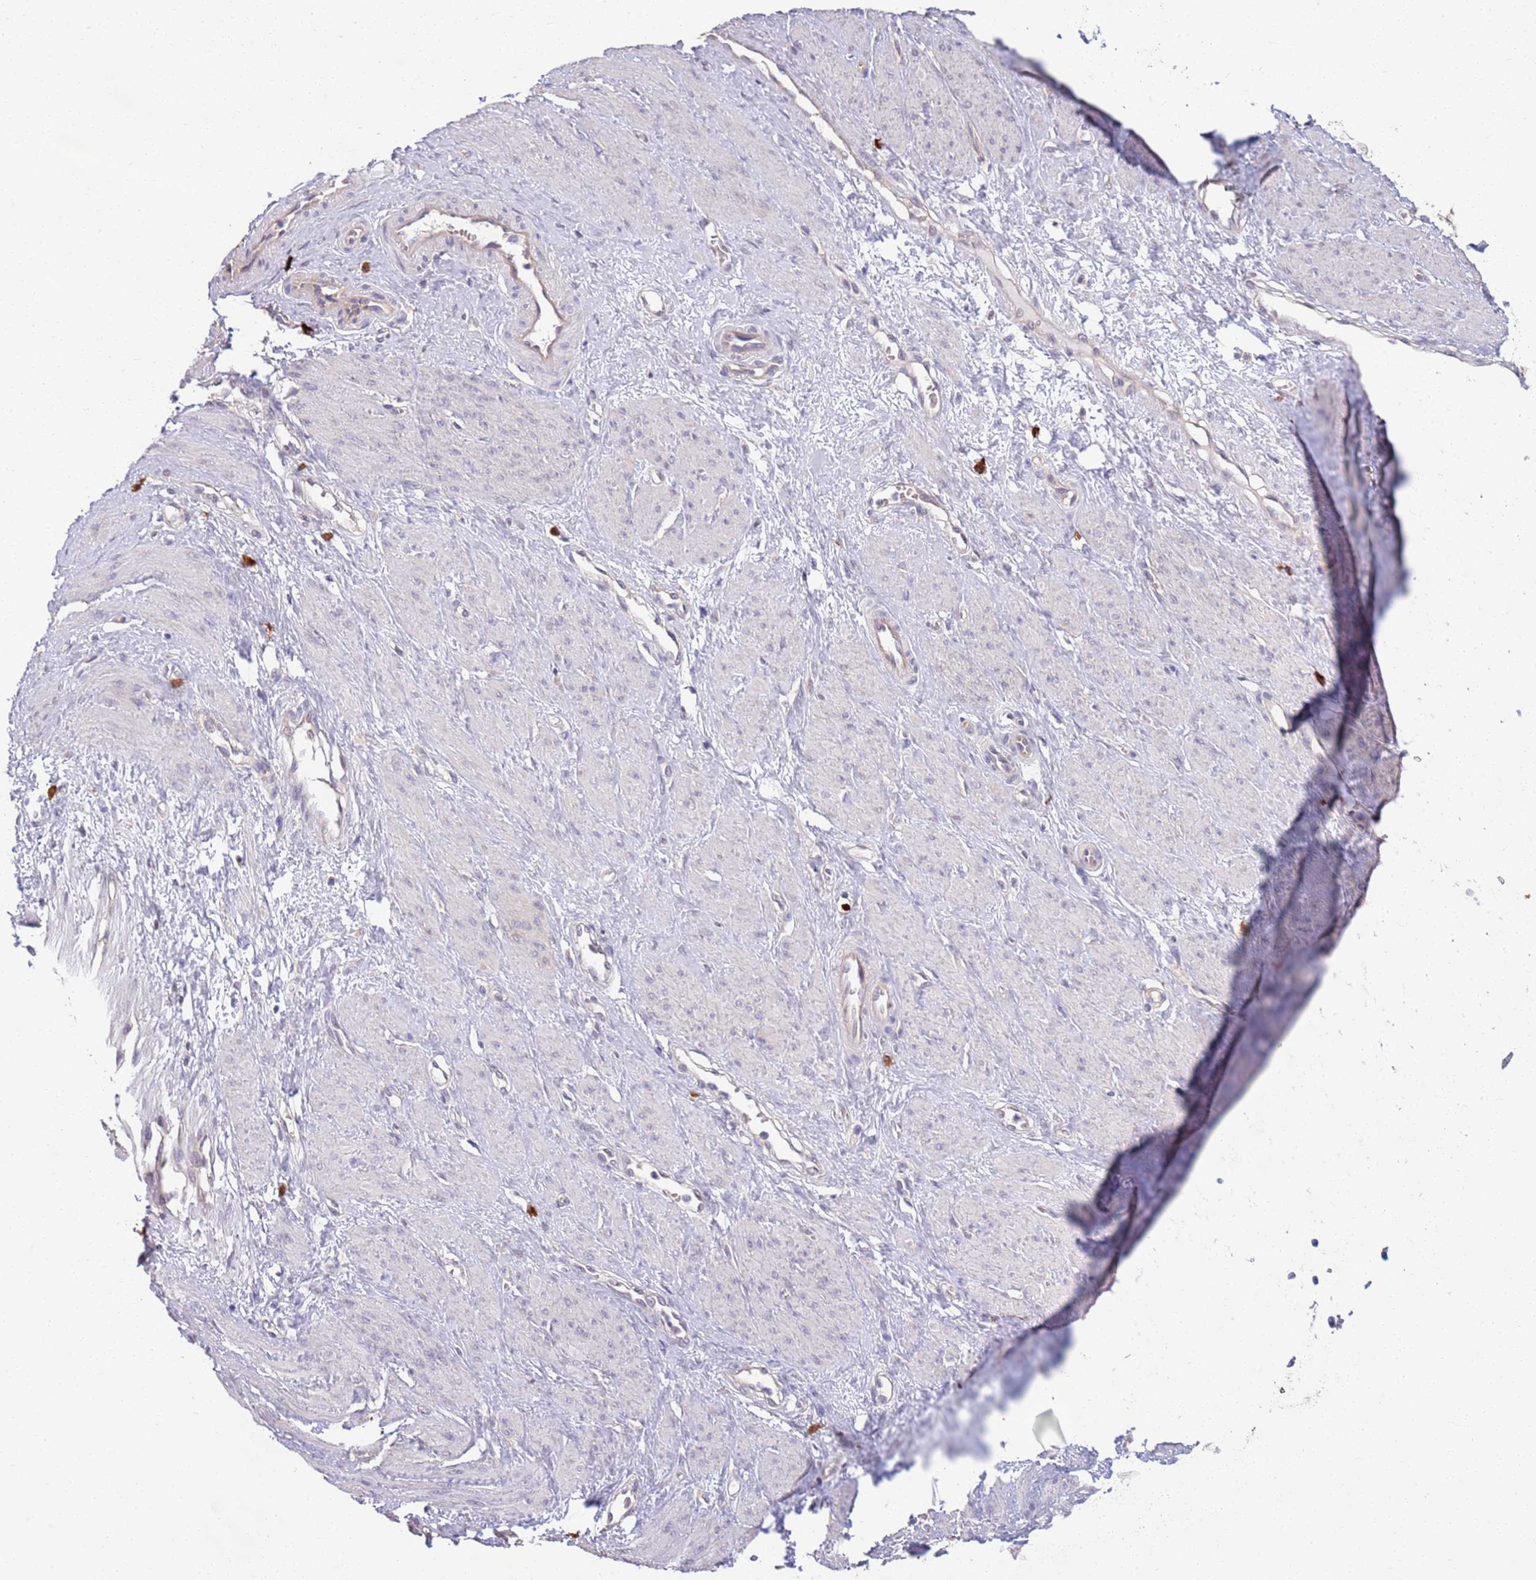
{"staining": {"intensity": "negative", "quantity": "none", "location": "none"}, "tissue": "smooth muscle", "cell_type": "Smooth muscle cells", "image_type": "normal", "snomed": [{"axis": "morphology", "description": "Normal tissue, NOS"}, {"axis": "topography", "description": "Smooth muscle"}, {"axis": "topography", "description": "Uterus"}], "caption": "Immunohistochemistry (IHC) micrograph of normal smooth muscle: human smooth muscle stained with DAB exhibits no significant protein positivity in smooth muscle cells. (Brightfield microscopy of DAB immunohistochemistry (IHC) at high magnification).", "gene": "MARVELD2", "patient": {"sex": "female", "age": 39}}